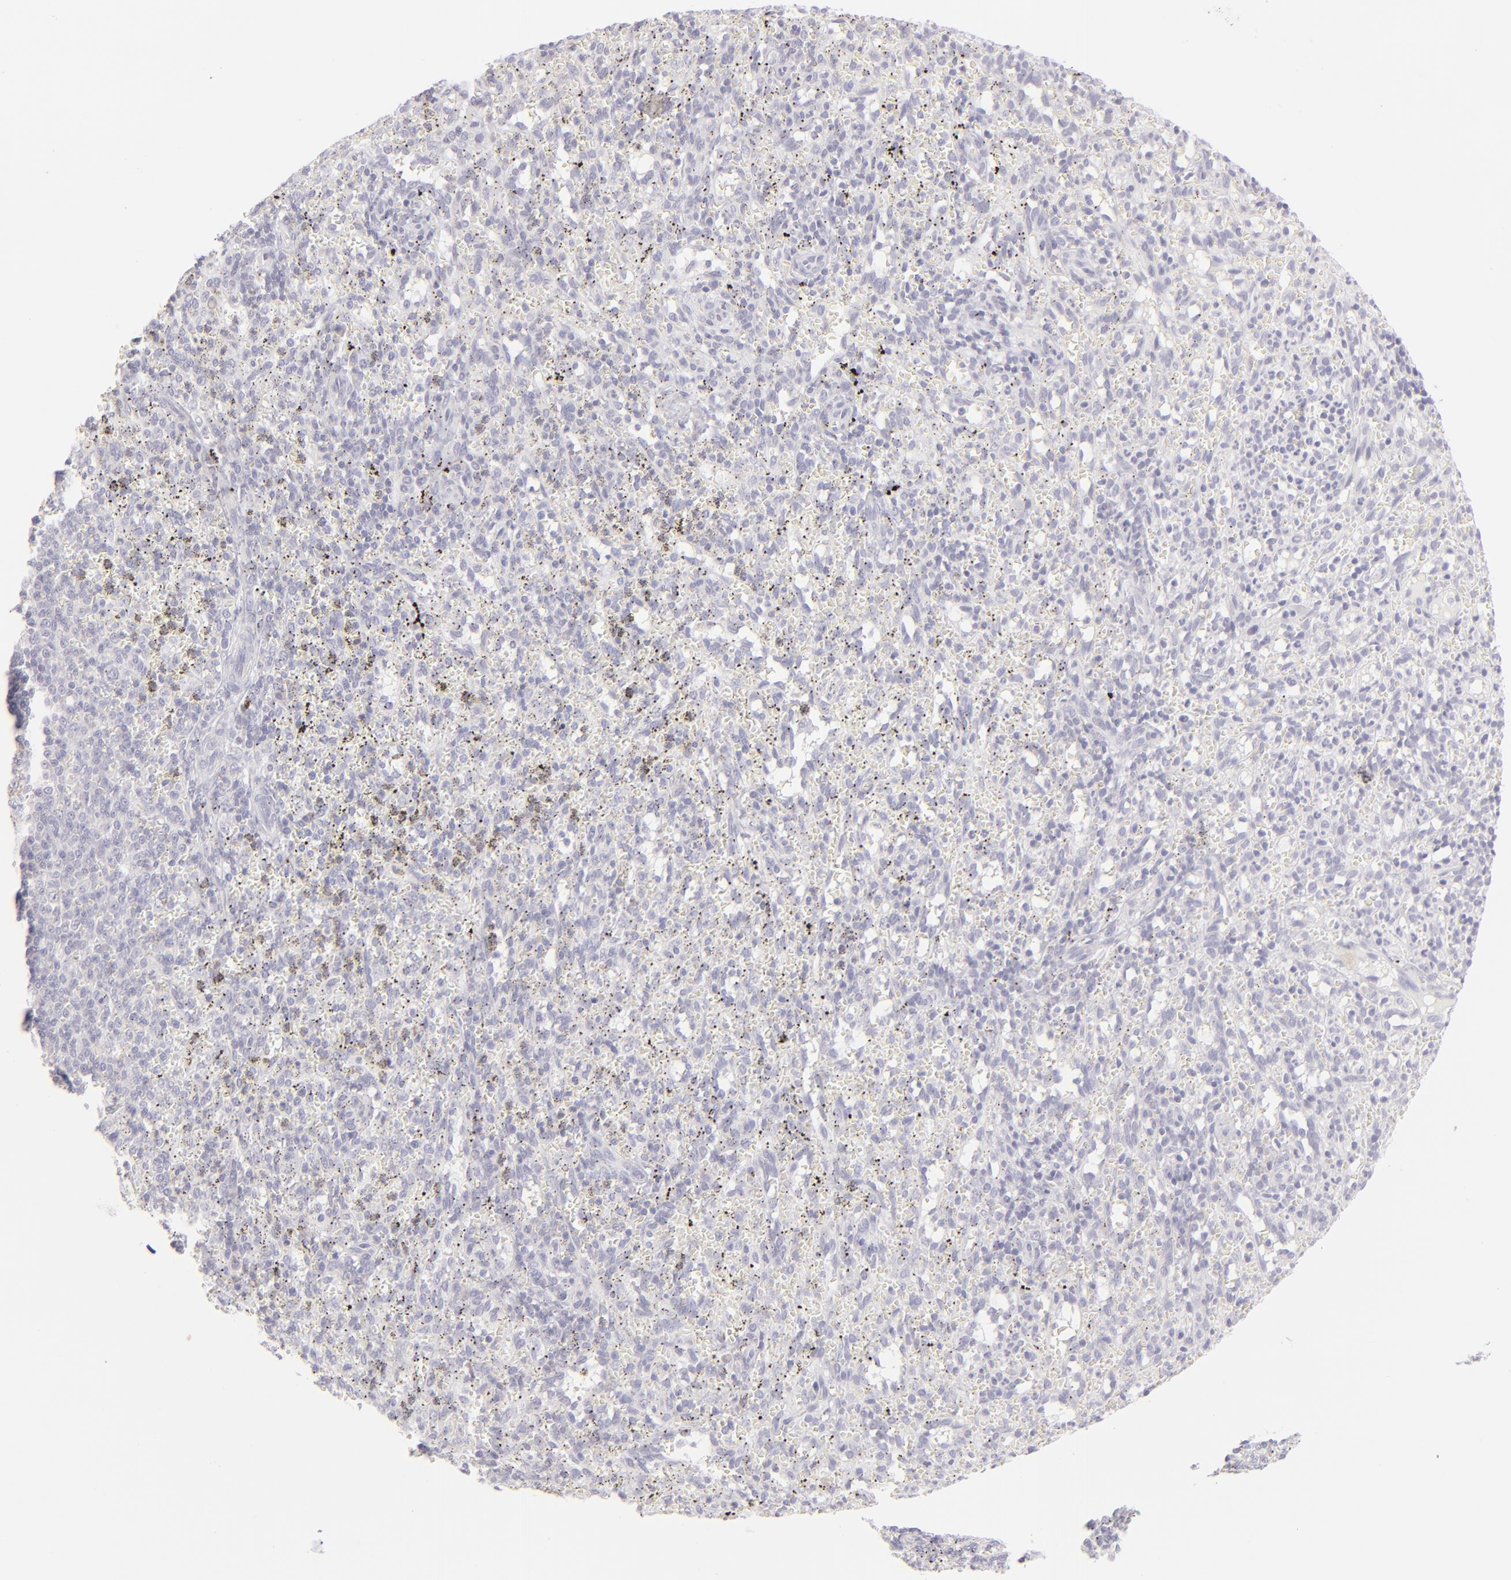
{"staining": {"intensity": "negative", "quantity": "none", "location": "none"}, "tissue": "spleen", "cell_type": "Cells in red pulp", "image_type": "normal", "snomed": [{"axis": "morphology", "description": "Normal tissue, NOS"}, {"axis": "topography", "description": "Spleen"}], "caption": "Immunohistochemistry of normal spleen exhibits no positivity in cells in red pulp.", "gene": "CLDN4", "patient": {"sex": "female", "age": 10}}